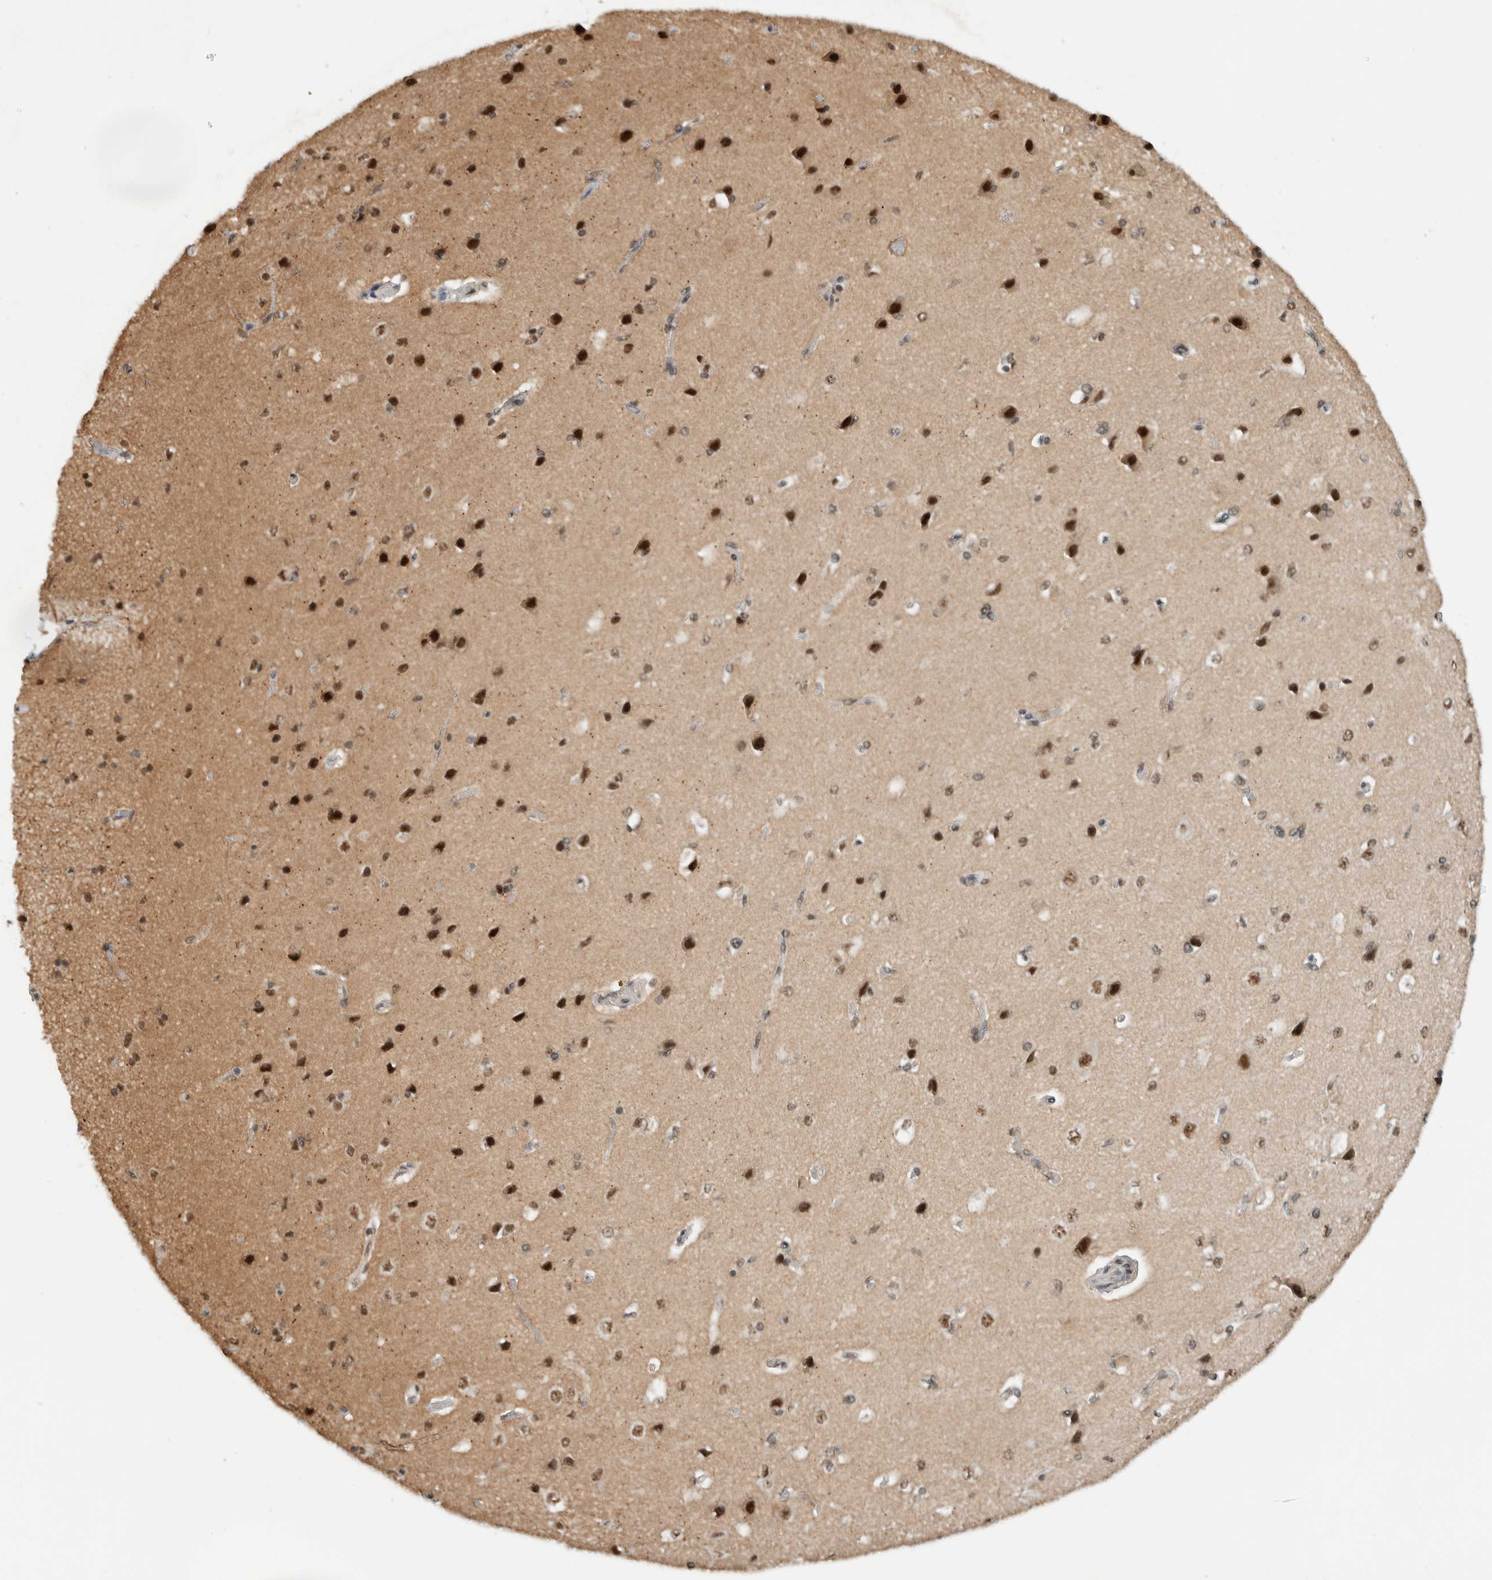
{"staining": {"intensity": "negative", "quantity": "none", "location": "none"}, "tissue": "cerebral cortex", "cell_type": "Endothelial cells", "image_type": "normal", "snomed": [{"axis": "morphology", "description": "Normal tissue, NOS"}, {"axis": "topography", "description": "Cerebral cortex"}], "caption": "Endothelial cells show no significant staining in normal cerebral cortex. (DAB immunohistochemistry with hematoxylin counter stain).", "gene": "NCAPG2", "patient": {"sex": "male", "age": 62}}